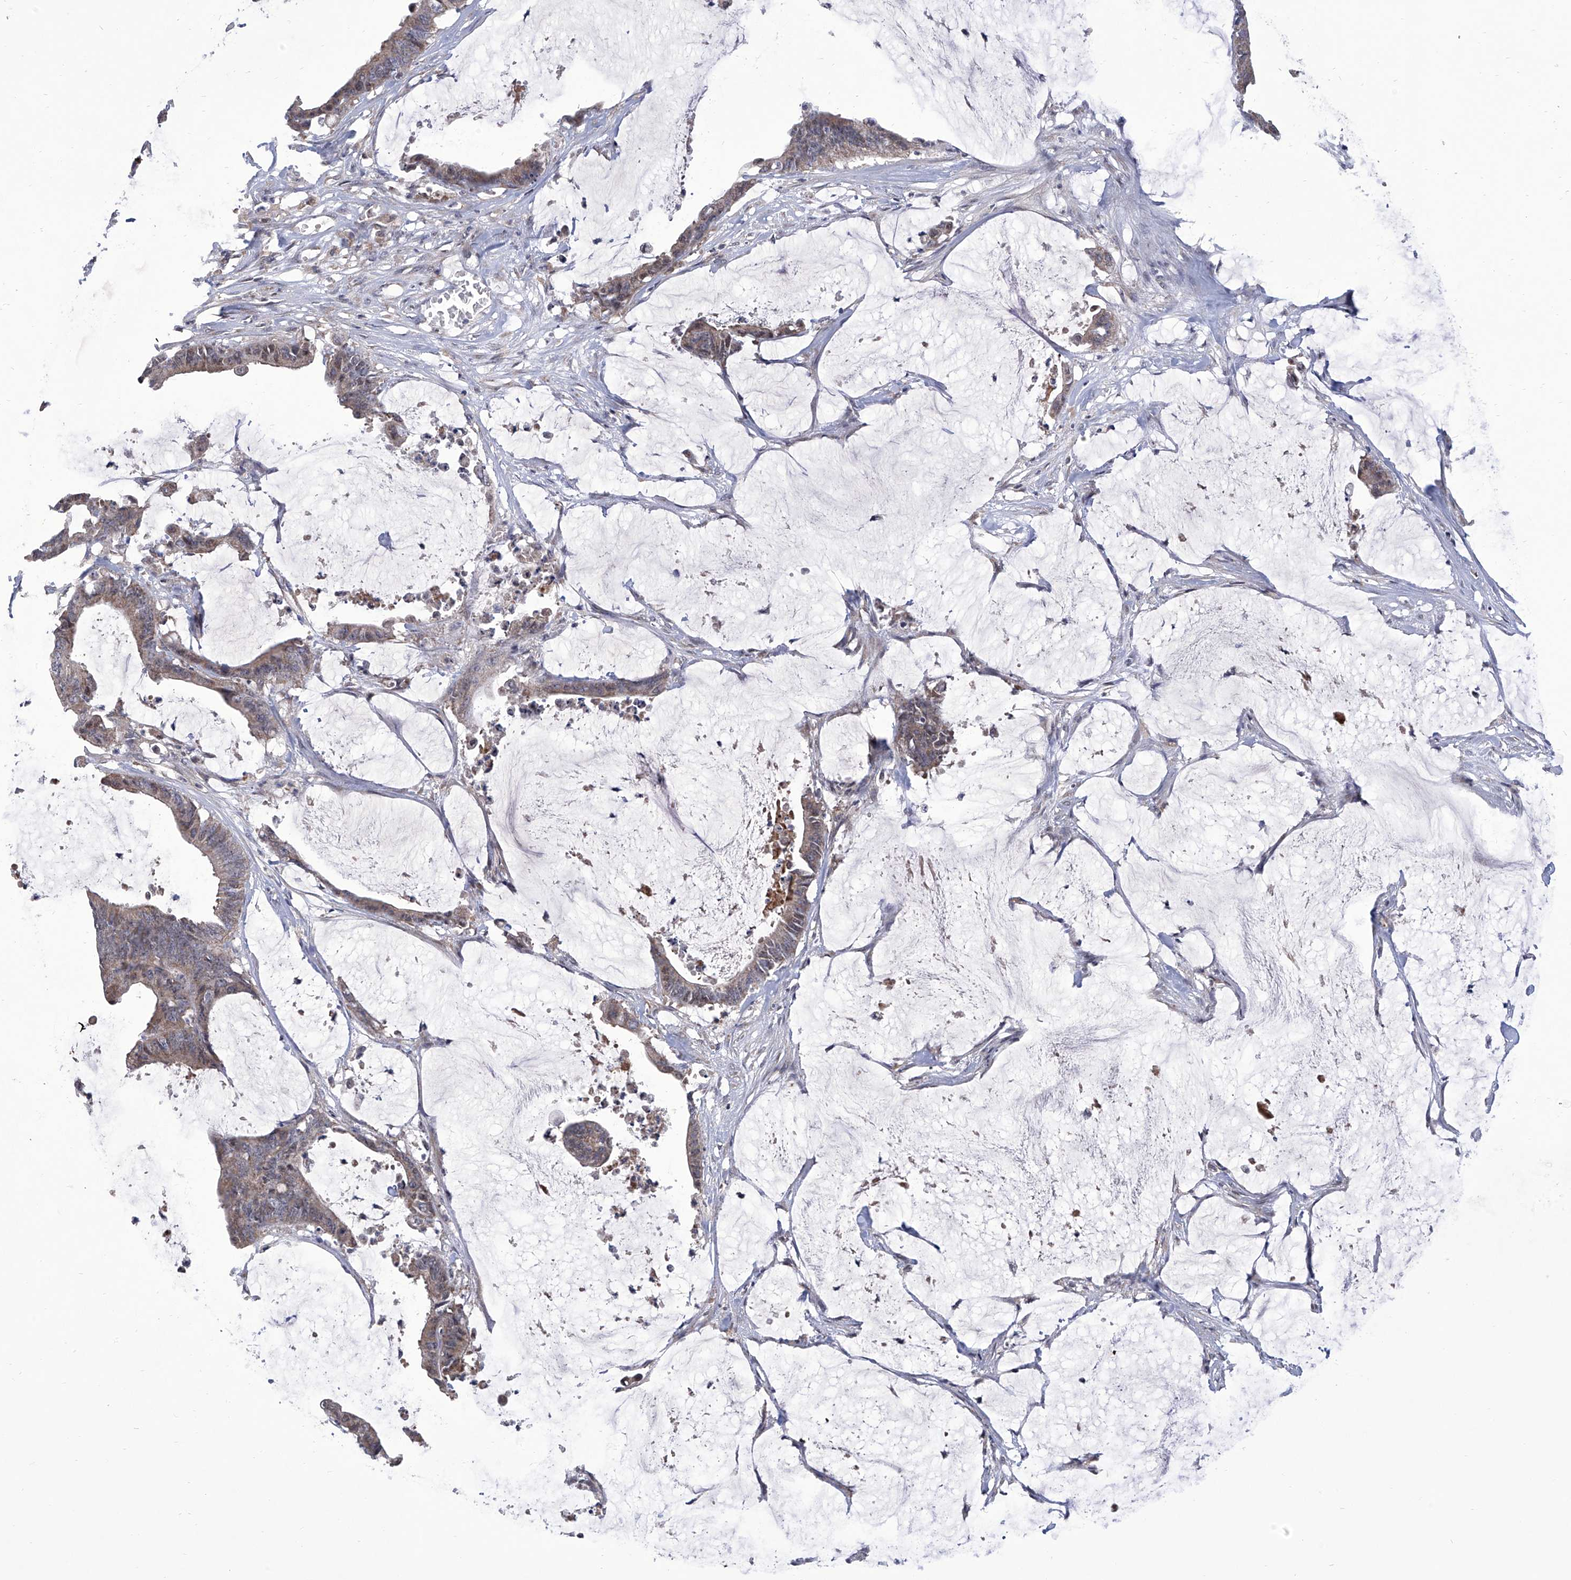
{"staining": {"intensity": "weak", "quantity": ">75%", "location": "cytoplasmic/membranous"}, "tissue": "colorectal cancer", "cell_type": "Tumor cells", "image_type": "cancer", "snomed": [{"axis": "morphology", "description": "Adenocarcinoma, NOS"}, {"axis": "topography", "description": "Rectum"}], "caption": "Brown immunohistochemical staining in human colorectal adenocarcinoma exhibits weak cytoplasmic/membranous staining in about >75% of tumor cells. (DAB (3,3'-diaminobenzidine) IHC, brown staining for protein, blue staining for nuclei).", "gene": "IFNL2", "patient": {"sex": "female", "age": 66}}